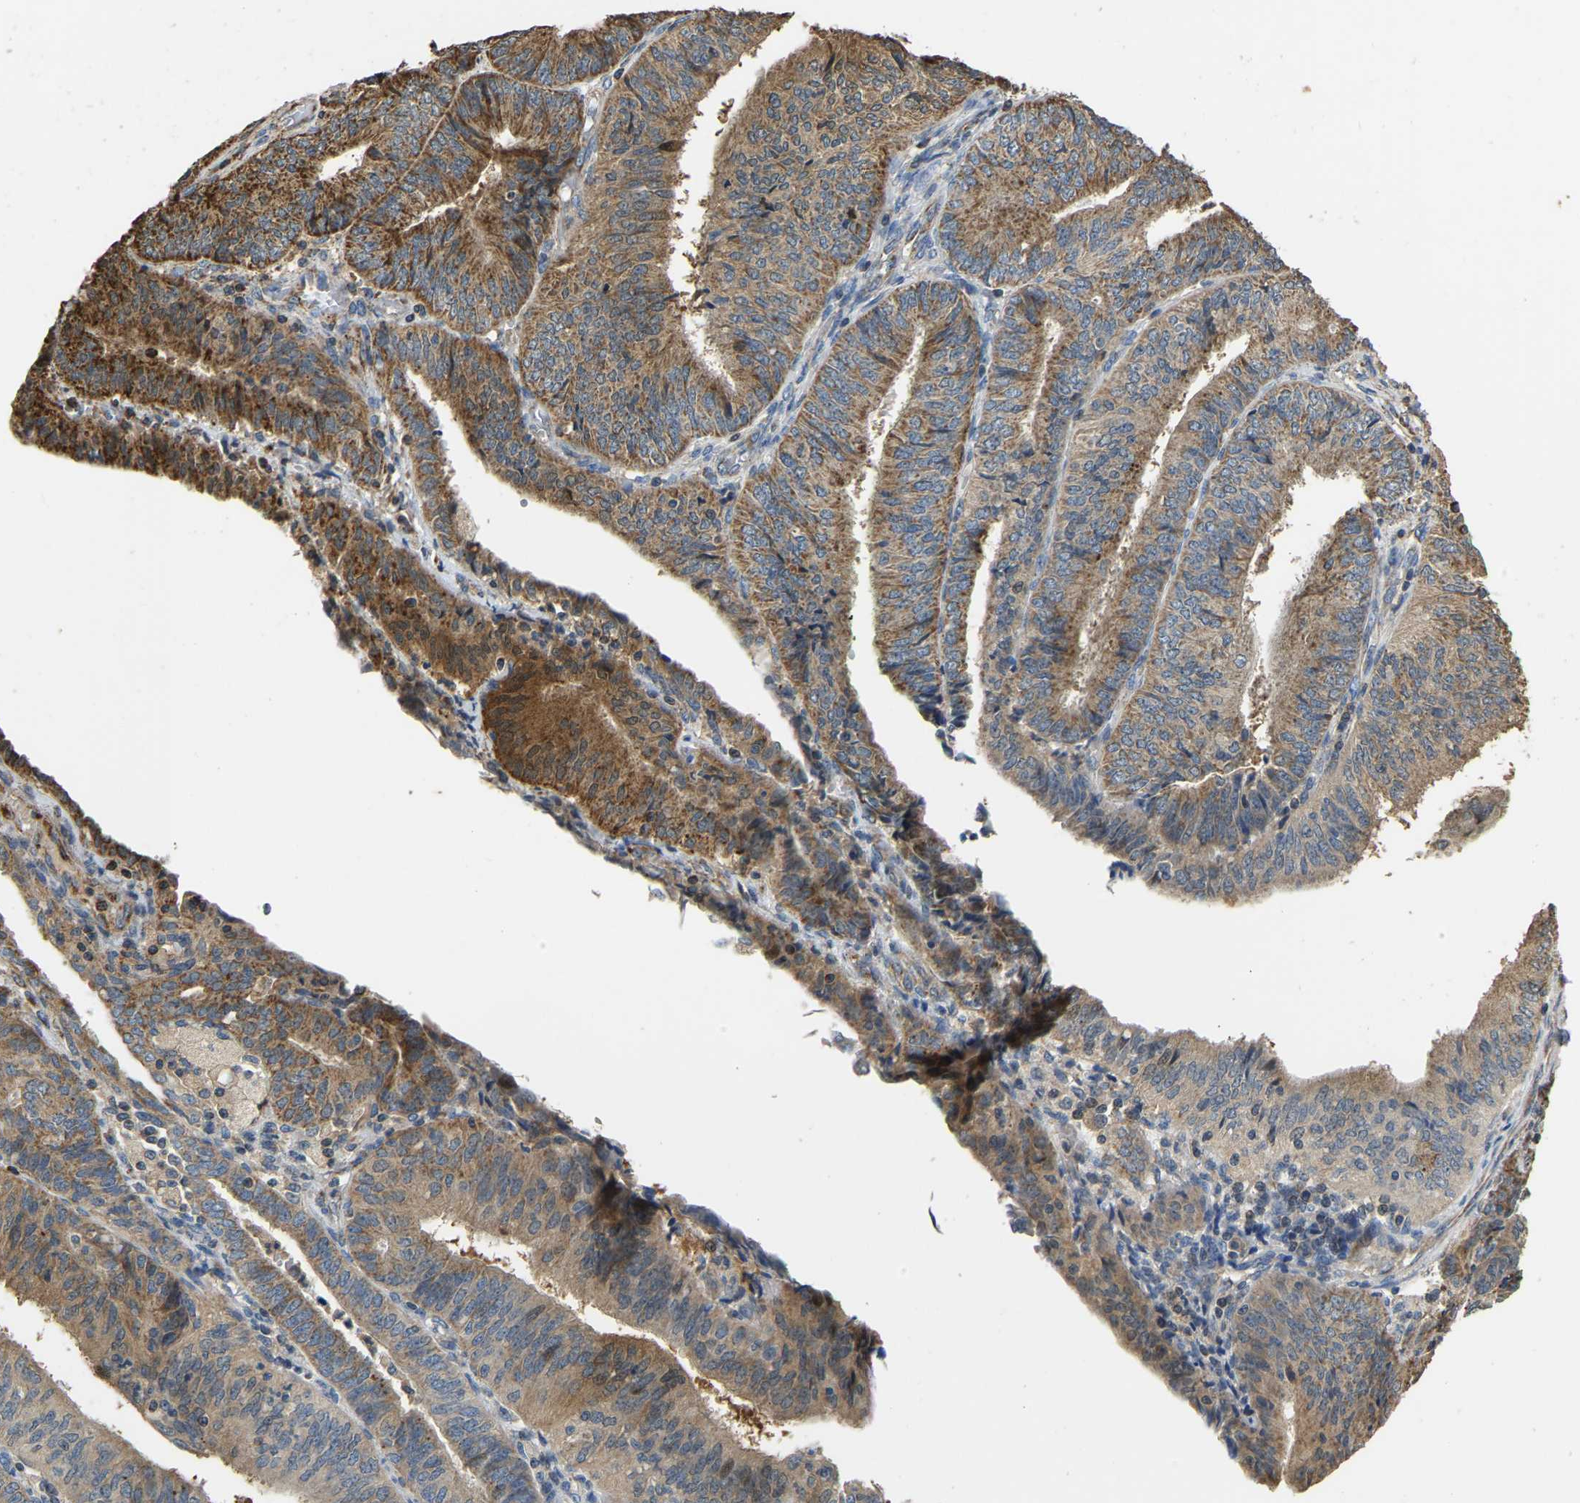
{"staining": {"intensity": "moderate", "quantity": ">75%", "location": "cytoplasmic/membranous"}, "tissue": "endometrial cancer", "cell_type": "Tumor cells", "image_type": "cancer", "snomed": [{"axis": "morphology", "description": "Adenocarcinoma, NOS"}, {"axis": "topography", "description": "Endometrium"}], "caption": "Human endometrial adenocarcinoma stained for a protein (brown) demonstrates moderate cytoplasmic/membranous positive expression in about >75% of tumor cells.", "gene": "TUFM", "patient": {"sex": "female", "age": 58}}